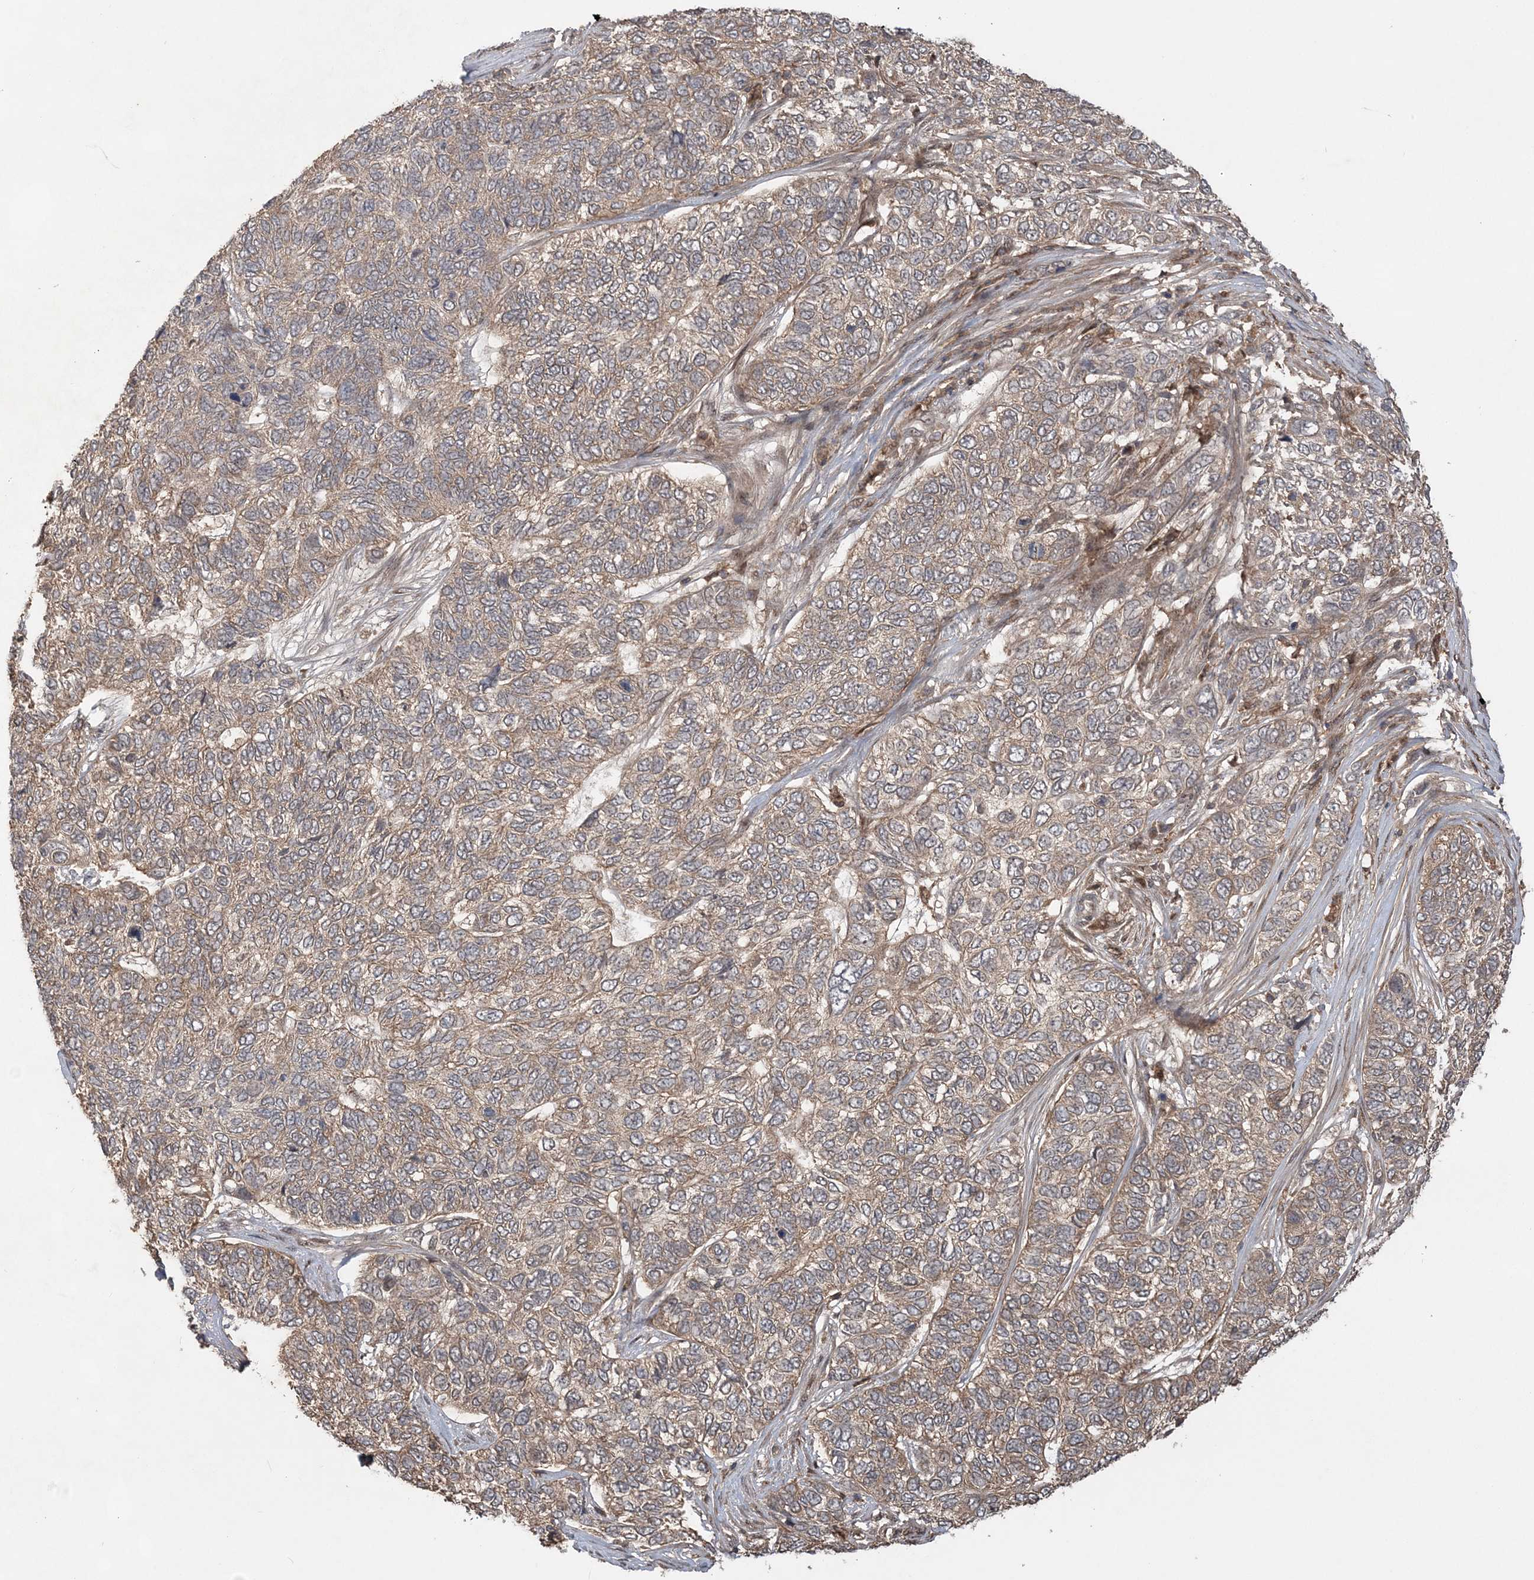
{"staining": {"intensity": "weak", "quantity": ">75%", "location": "cytoplasmic/membranous"}, "tissue": "skin cancer", "cell_type": "Tumor cells", "image_type": "cancer", "snomed": [{"axis": "morphology", "description": "Basal cell carcinoma"}, {"axis": "topography", "description": "Skin"}], "caption": "Skin cancer was stained to show a protein in brown. There is low levels of weak cytoplasmic/membranous expression in approximately >75% of tumor cells.", "gene": "LACC1", "patient": {"sex": "female", "age": 65}}